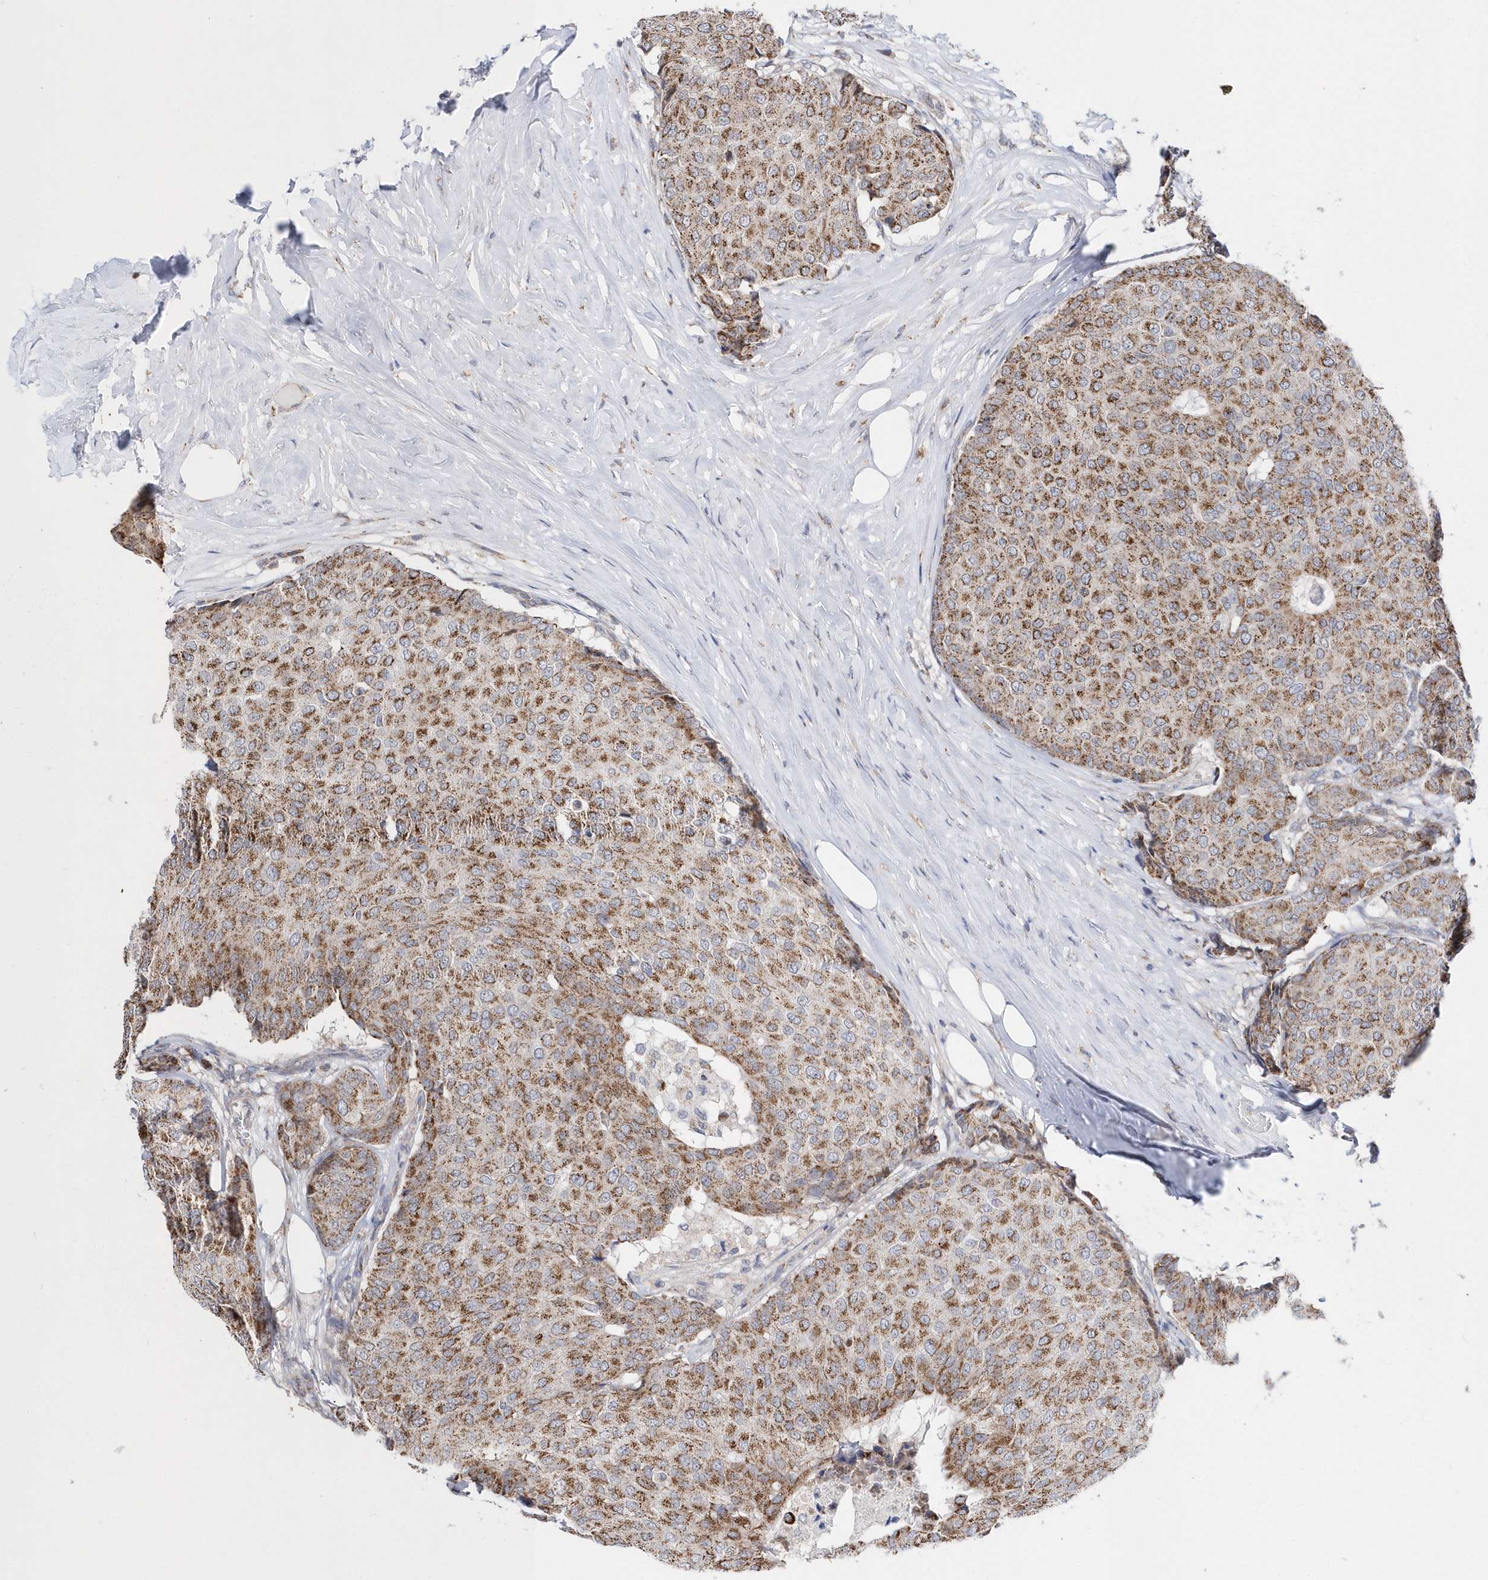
{"staining": {"intensity": "moderate", "quantity": ">75%", "location": "cytoplasmic/membranous"}, "tissue": "breast cancer", "cell_type": "Tumor cells", "image_type": "cancer", "snomed": [{"axis": "morphology", "description": "Duct carcinoma"}, {"axis": "topography", "description": "Breast"}], "caption": "Immunohistochemistry image of breast cancer (invasive ductal carcinoma) stained for a protein (brown), which shows medium levels of moderate cytoplasmic/membranous positivity in about >75% of tumor cells.", "gene": "SPATA5", "patient": {"sex": "female", "age": 75}}